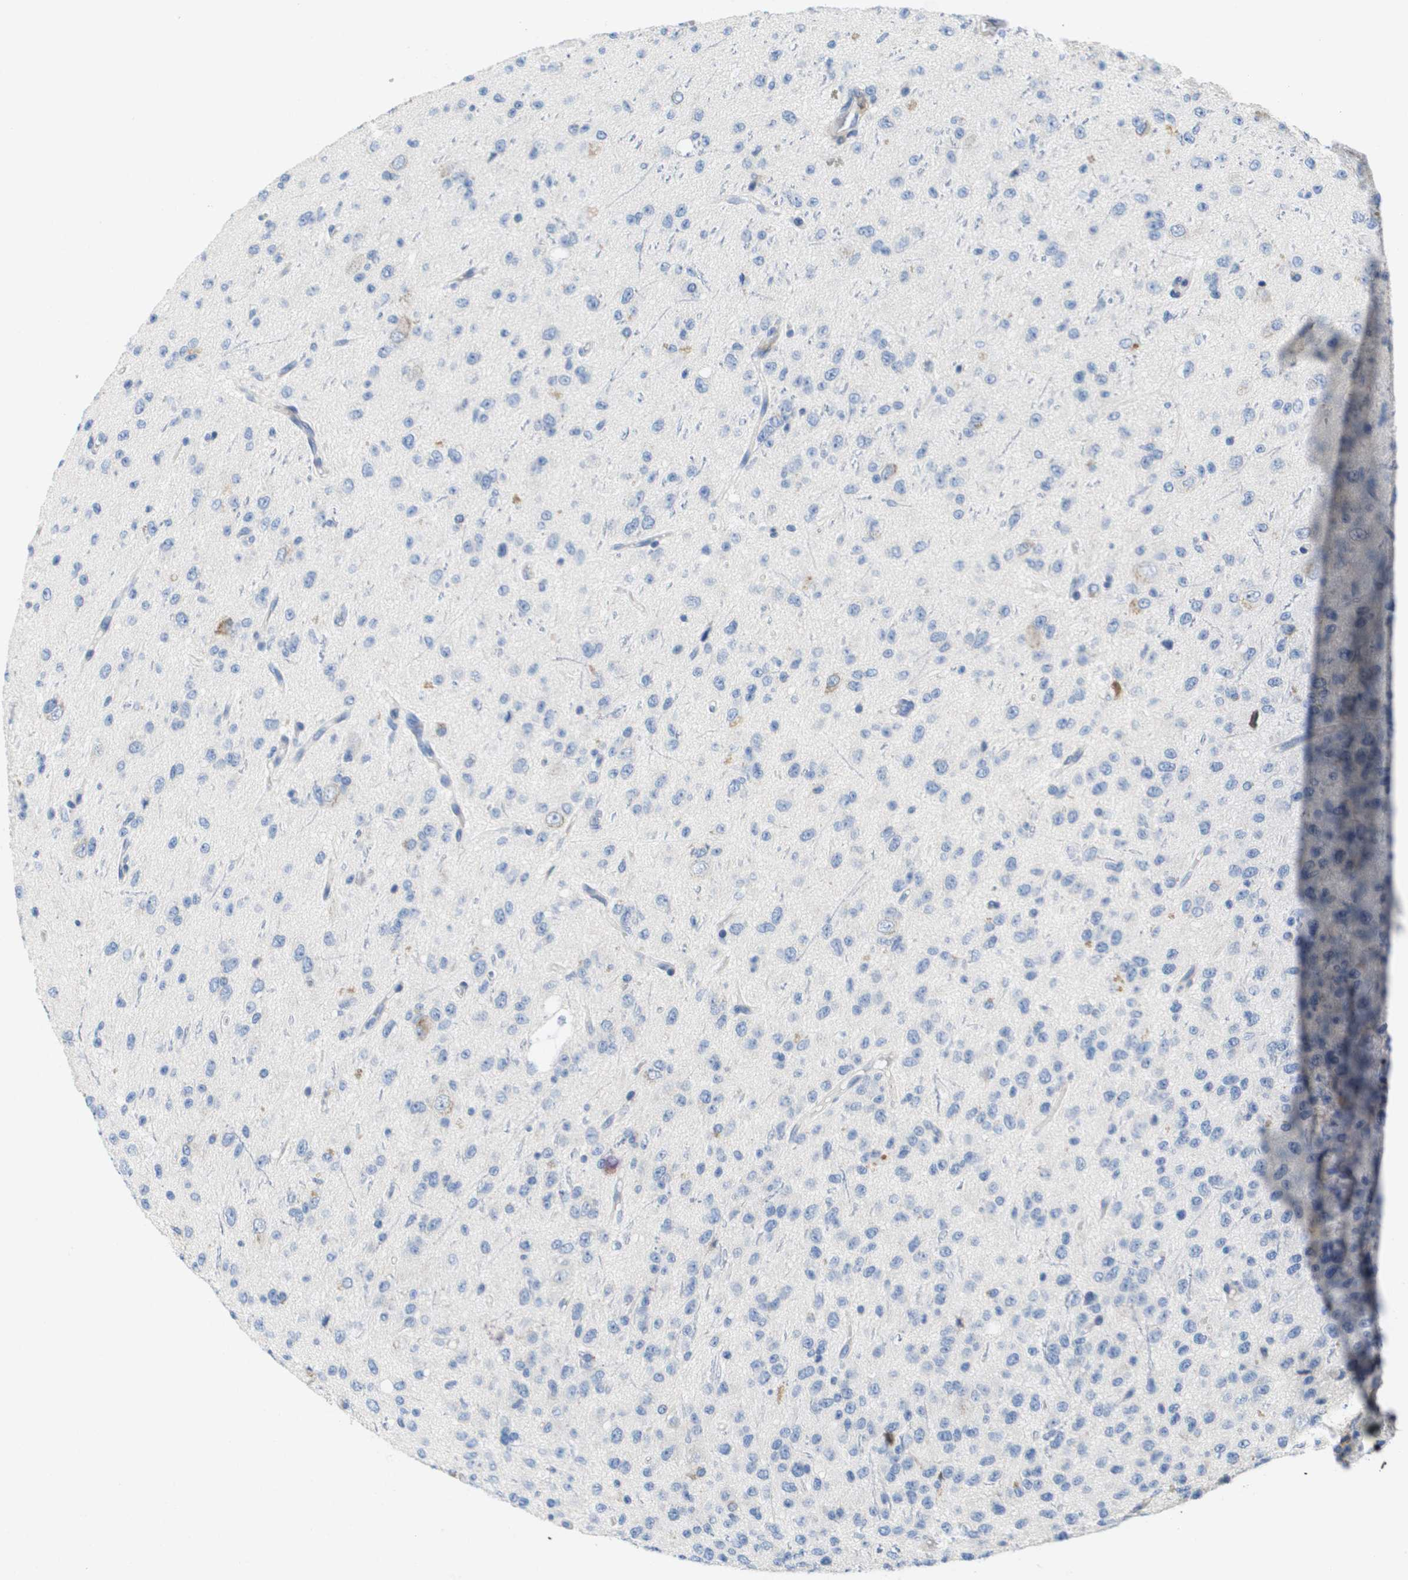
{"staining": {"intensity": "negative", "quantity": "none", "location": "none"}, "tissue": "glioma", "cell_type": "Tumor cells", "image_type": "cancer", "snomed": [{"axis": "morphology", "description": "Glioma, malignant, High grade"}, {"axis": "topography", "description": "pancreas cauda"}], "caption": "Immunohistochemistry histopathology image of neoplastic tissue: glioma stained with DAB (3,3'-diaminobenzidine) exhibits no significant protein positivity in tumor cells. (Immunohistochemistry, brightfield microscopy, high magnification).", "gene": "CD3G", "patient": {"sex": "male", "age": 60}}